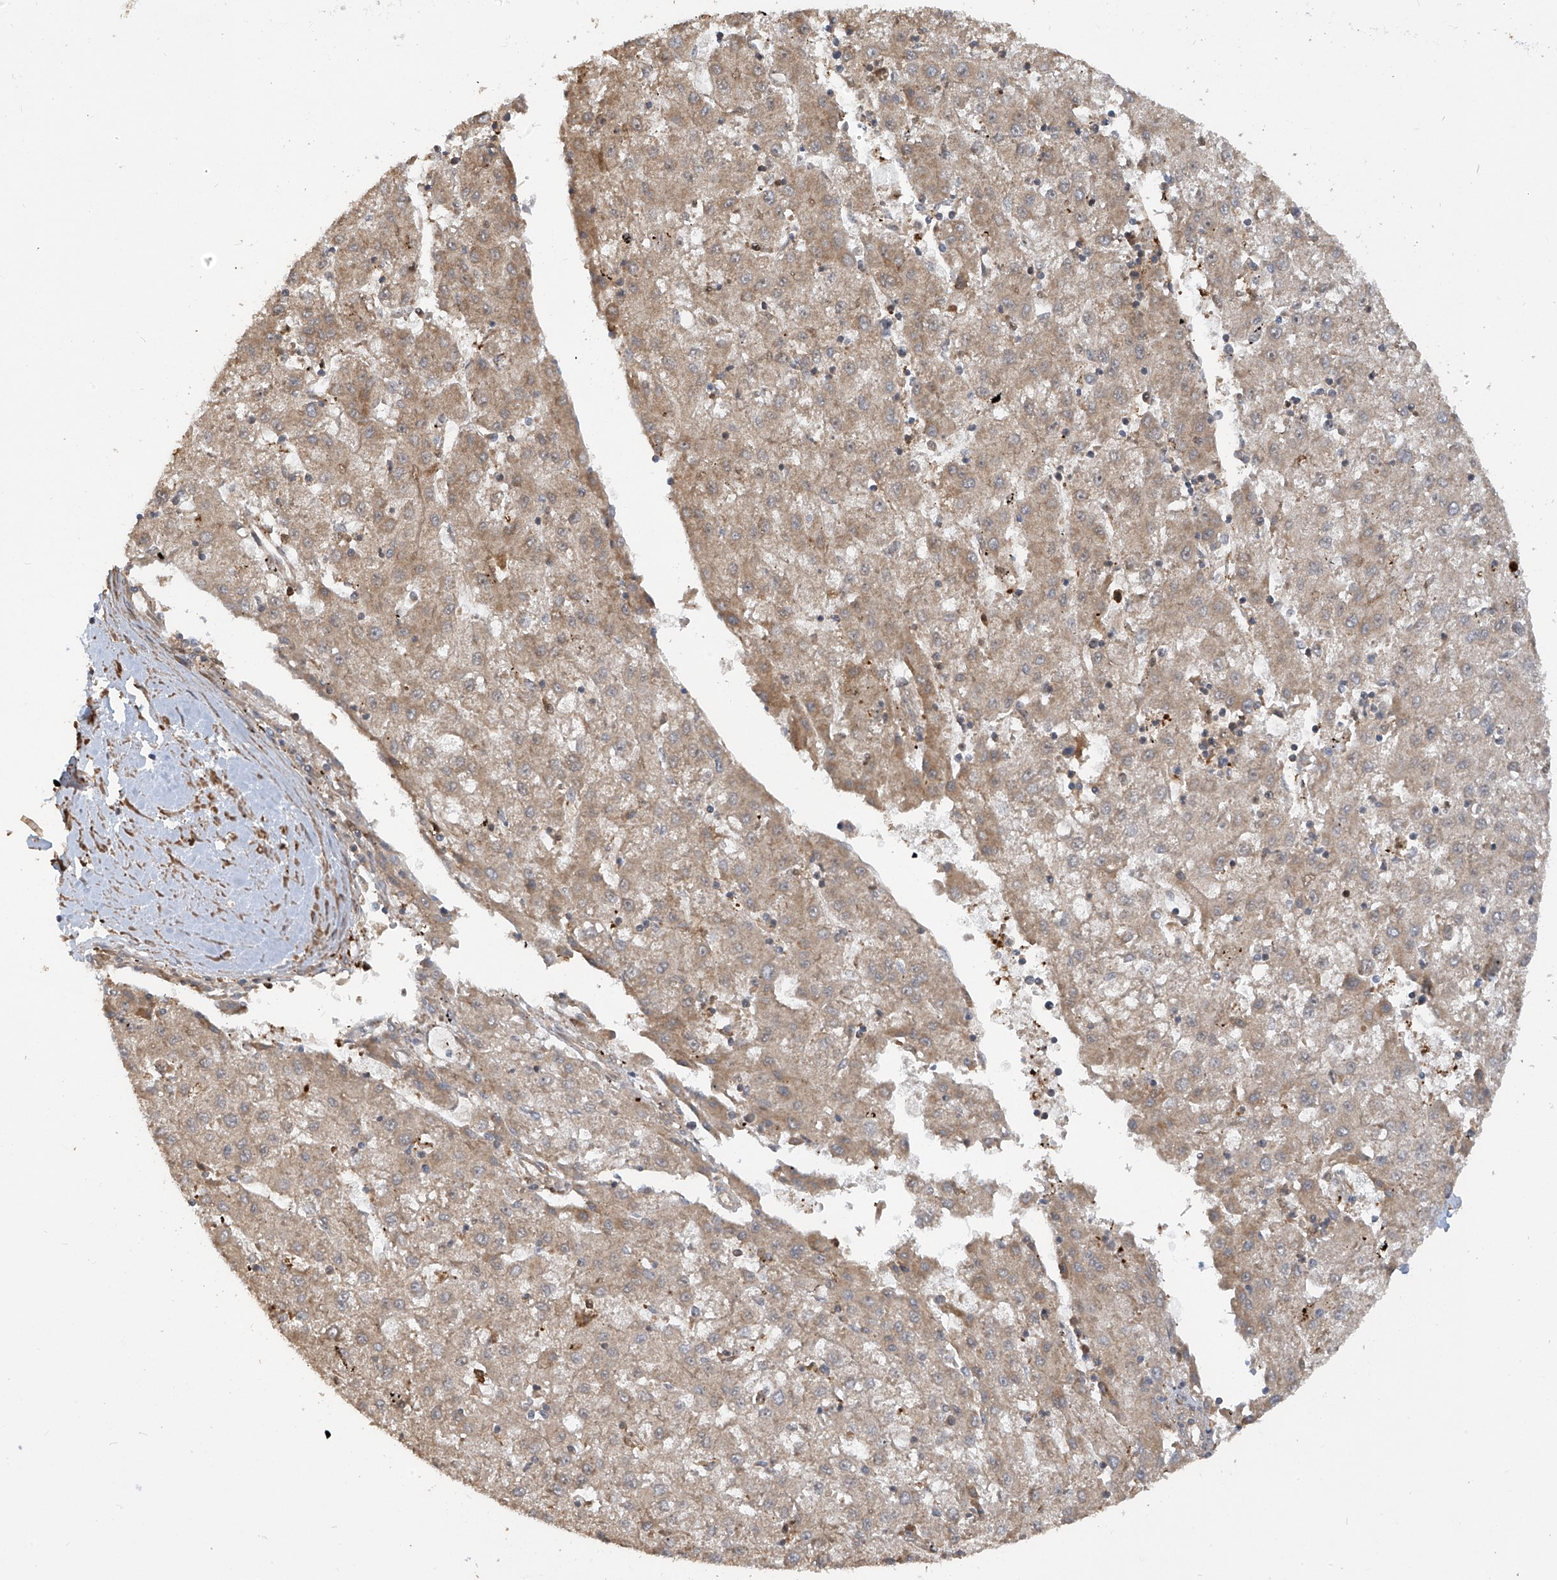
{"staining": {"intensity": "weak", "quantity": "25%-75%", "location": "cytoplasmic/membranous"}, "tissue": "liver cancer", "cell_type": "Tumor cells", "image_type": "cancer", "snomed": [{"axis": "morphology", "description": "Carcinoma, Hepatocellular, NOS"}, {"axis": "topography", "description": "Liver"}], "caption": "A histopathology image of liver cancer (hepatocellular carcinoma) stained for a protein shows weak cytoplasmic/membranous brown staining in tumor cells.", "gene": "ATAD2B", "patient": {"sex": "male", "age": 72}}